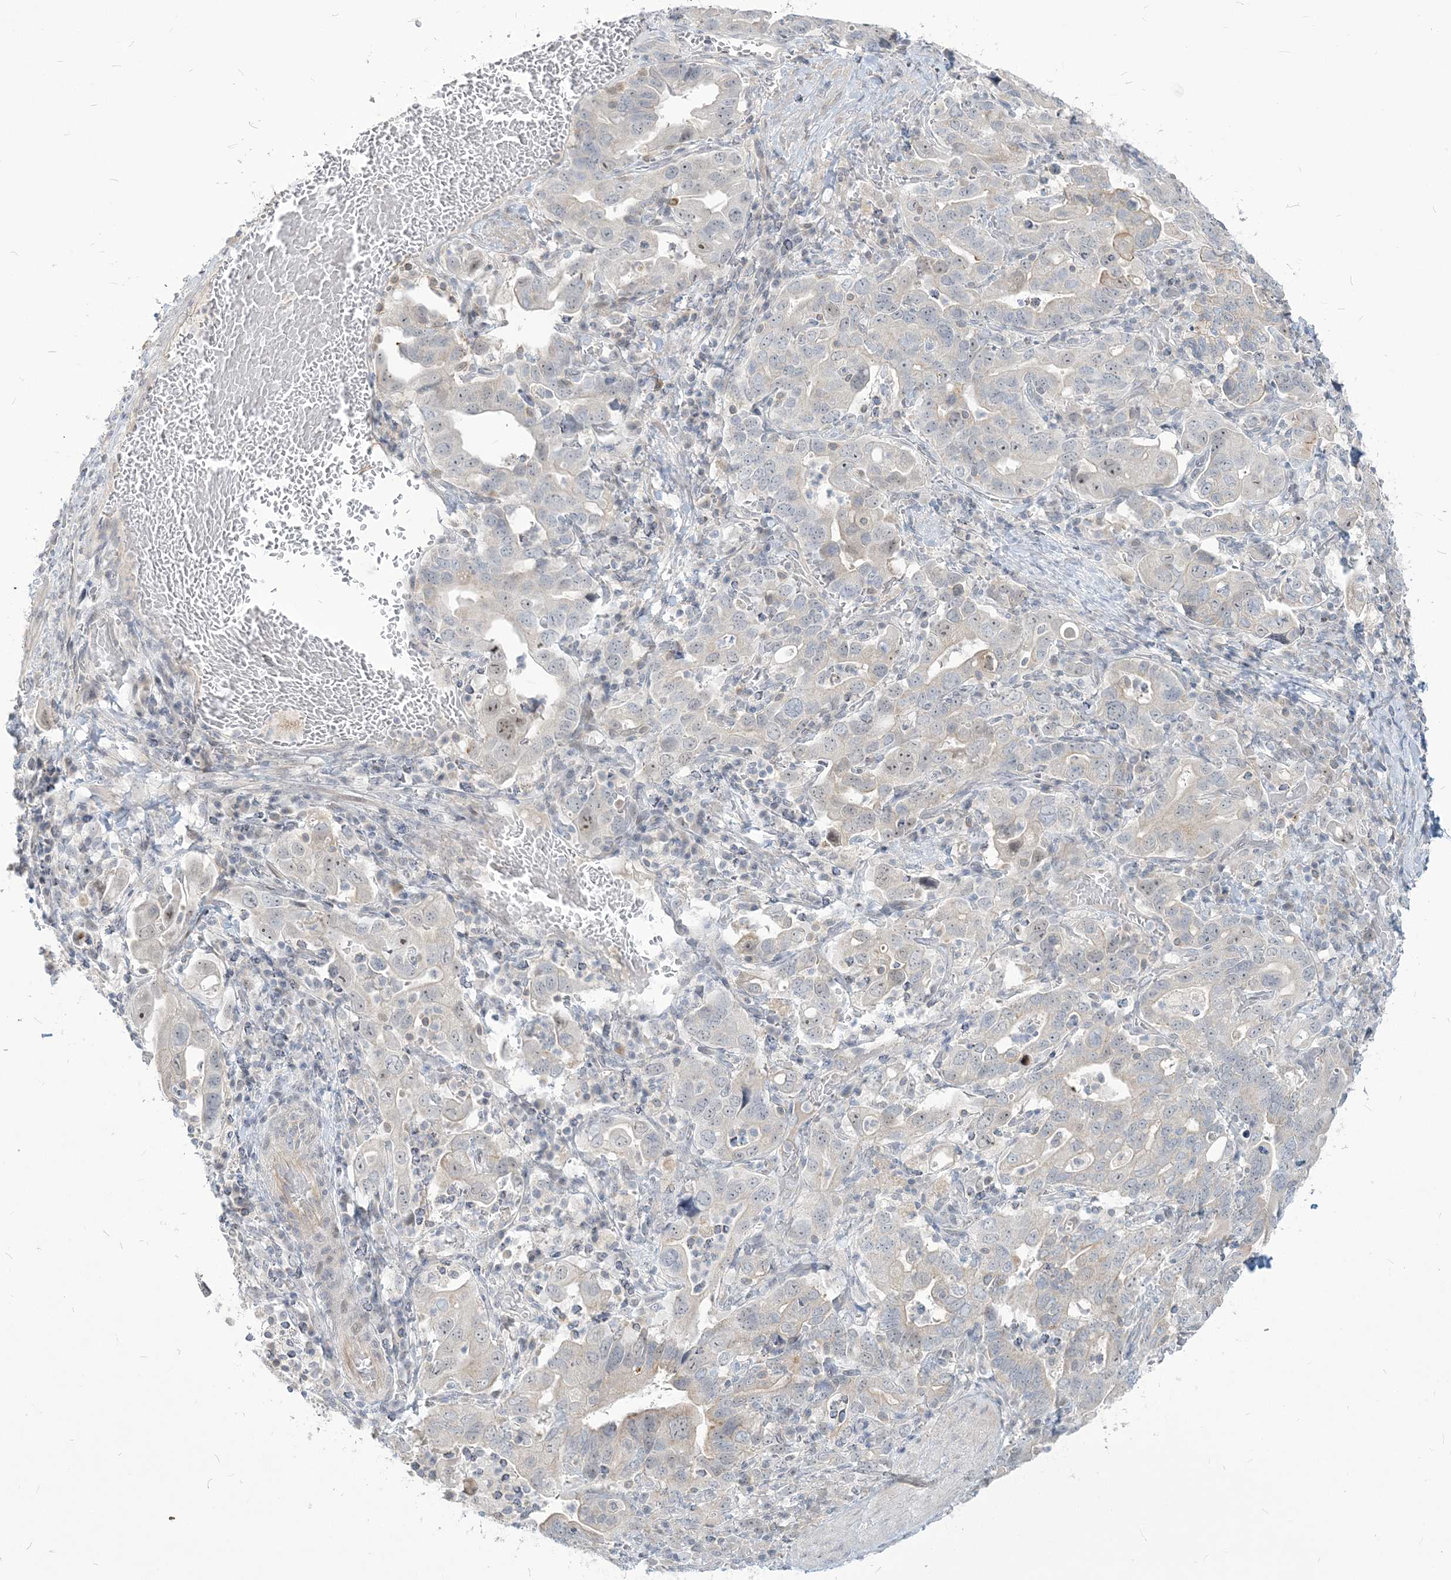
{"staining": {"intensity": "moderate", "quantity": "<25%", "location": "nuclear"}, "tissue": "stomach cancer", "cell_type": "Tumor cells", "image_type": "cancer", "snomed": [{"axis": "morphology", "description": "Adenocarcinoma, NOS"}, {"axis": "topography", "description": "Stomach, upper"}], "caption": "A high-resolution photomicrograph shows immunohistochemistry staining of adenocarcinoma (stomach), which demonstrates moderate nuclear expression in approximately <25% of tumor cells.", "gene": "SDAD1", "patient": {"sex": "male", "age": 62}}